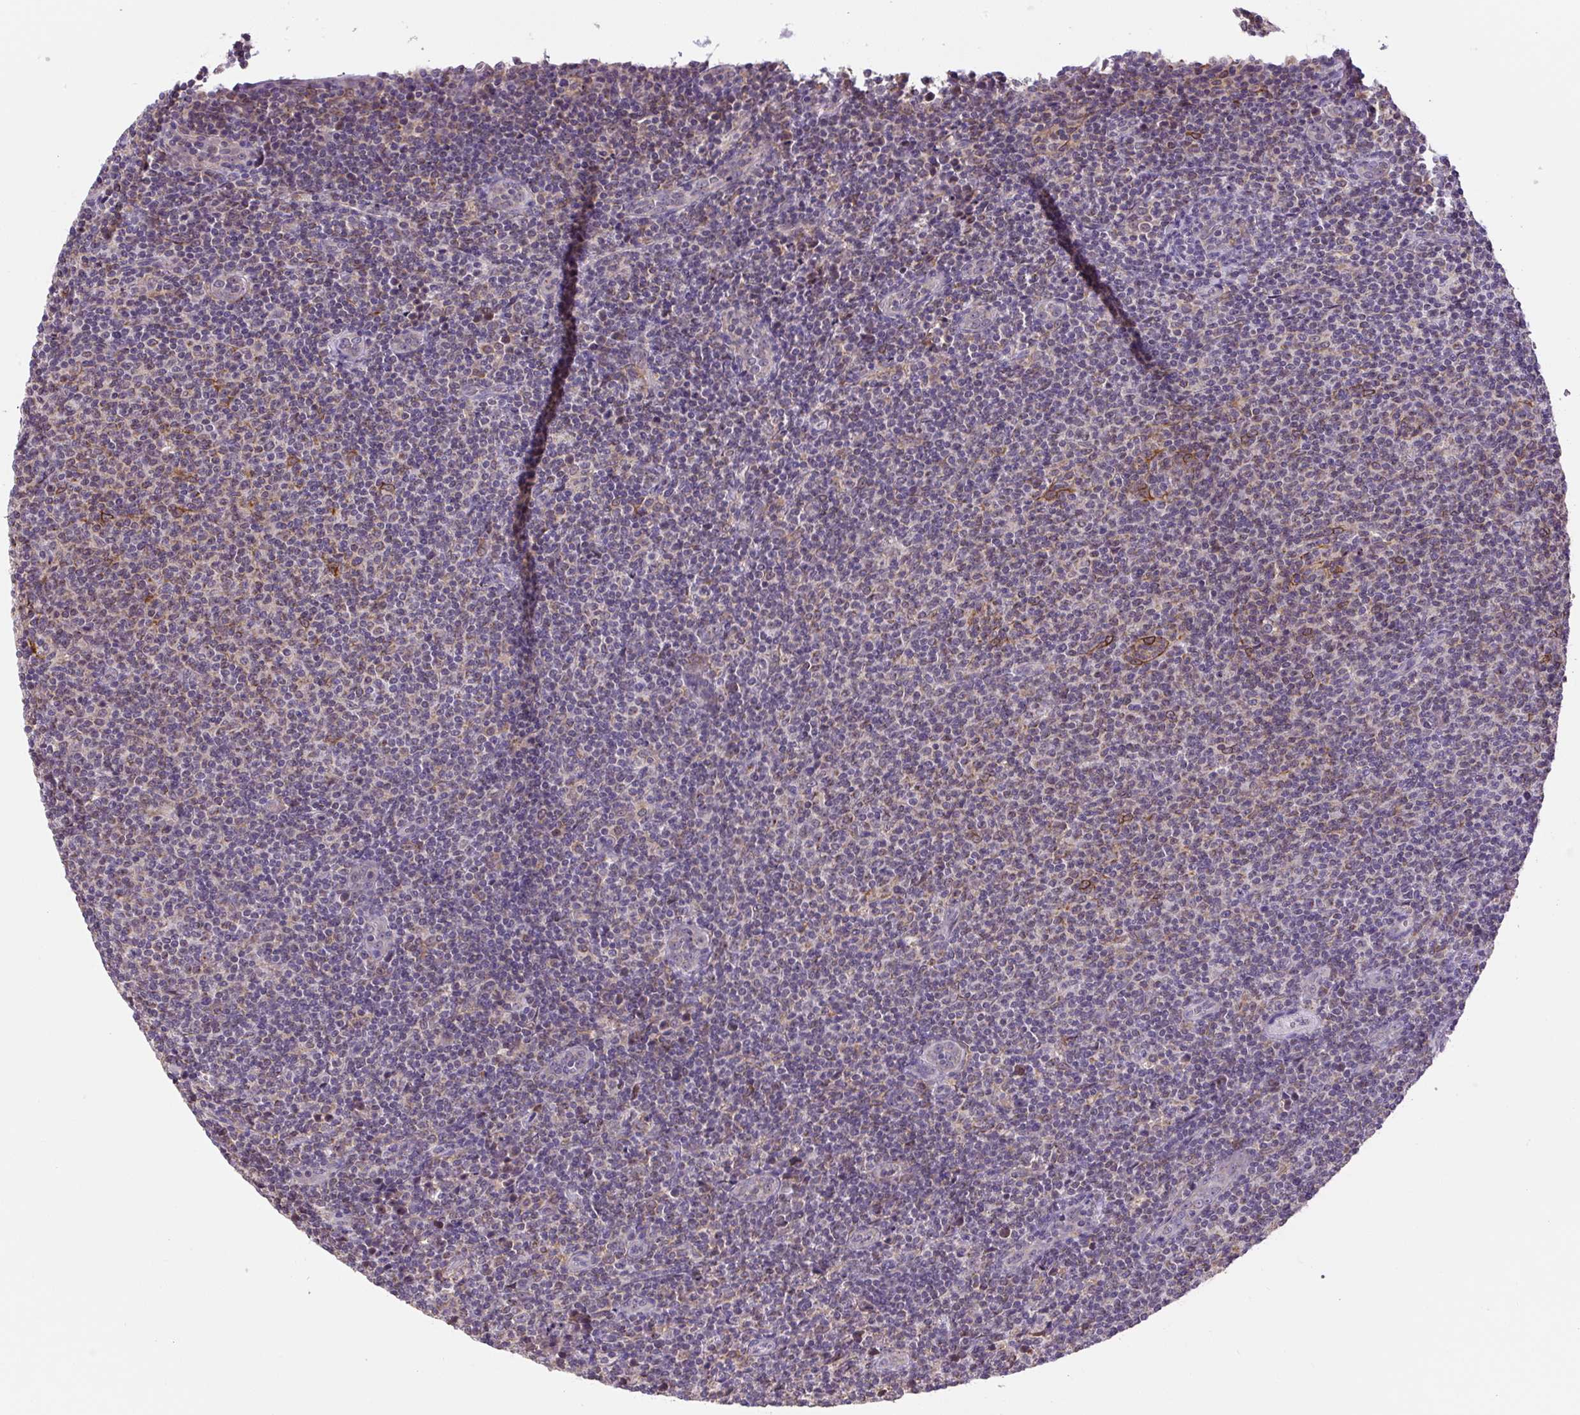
{"staining": {"intensity": "weak", "quantity": "25%-75%", "location": "cytoplasmic/membranous"}, "tissue": "lymphoma", "cell_type": "Tumor cells", "image_type": "cancer", "snomed": [{"axis": "morphology", "description": "Malignant lymphoma, non-Hodgkin's type, Low grade"}, {"axis": "topography", "description": "Lymph node"}], "caption": "IHC staining of lymphoma, which exhibits low levels of weak cytoplasmic/membranous expression in about 25%-75% of tumor cells indicating weak cytoplasmic/membranous protein positivity. The staining was performed using DAB (brown) for protein detection and nuclei were counterstained in hematoxylin (blue).", "gene": "PLA2G4A", "patient": {"sex": "male", "age": 66}}